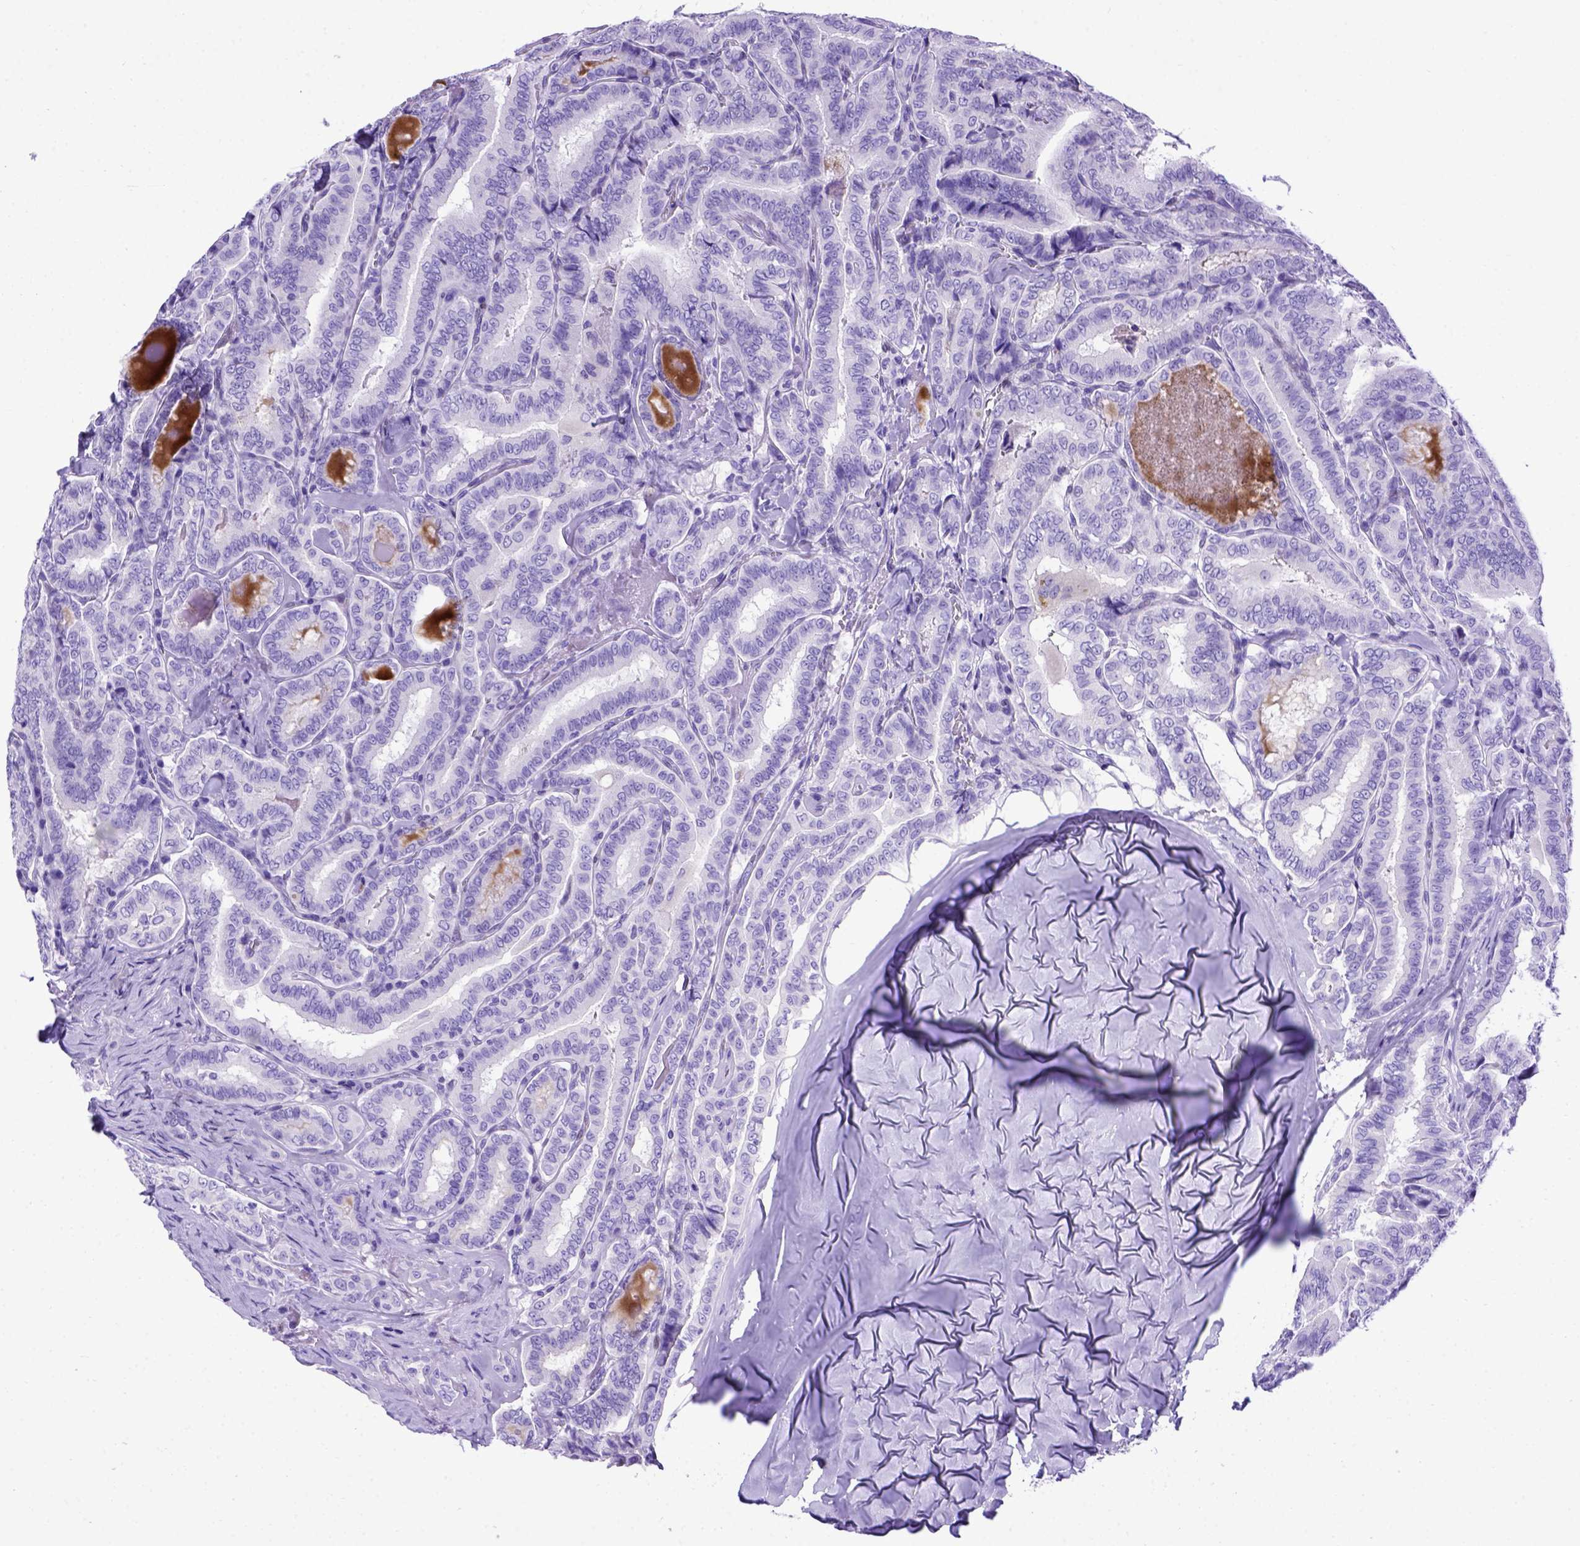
{"staining": {"intensity": "negative", "quantity": "none", "location": "none"}, "tissue": "thyroid cancer", "cell_type": "Tumor cells", "image_type": "cancer", "snomed": [{"axis": "morphology", "description": "Papillary adenocarcinoma, NOS"}, {"axis": "morphology", "description": "Papillary adenoma metastatic"}, {"axis": "topography", "description": "Thyroid gland"}], "caption": "Tumor cells show no significant protein expression in thyroid papillary adenoma metastatic.", "gene": "MEOX2", "patient": {"sex": "female", "age": 50}}